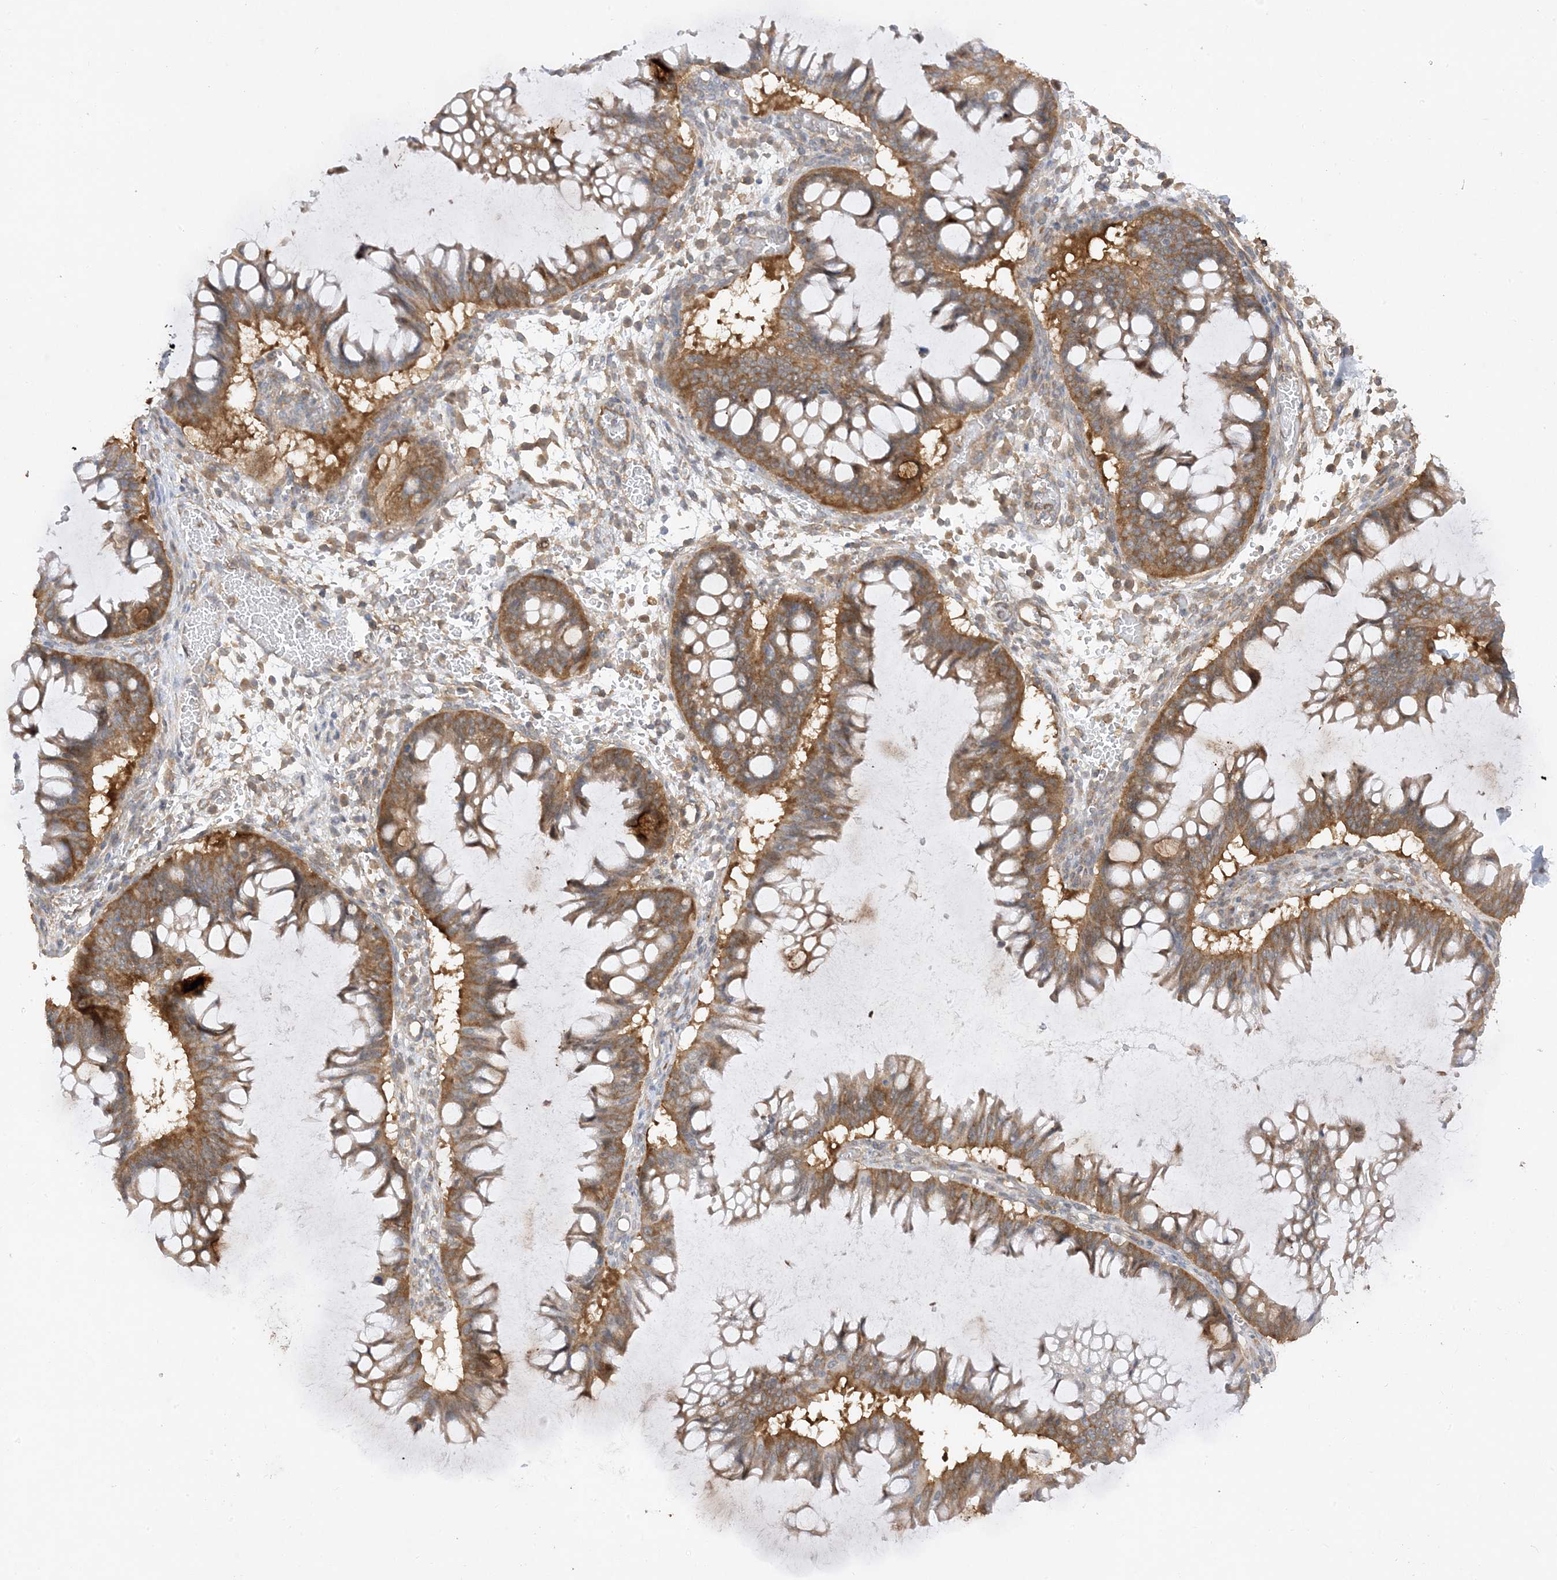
{"staining": {"intensity": "moderate", "quantity": ">75%", "location": "cytoplasmic/membranous"}, "tissue": "ovarian cancer", "cell_type": "Tumor cells", "image_type": "cancer", "snomed": [{"axis": "morphology", "description": "Cystadenocarcinoma, mucinous, NOS"}, {"axis": "topography", "description": "Ovary"}], "caption": "Brown immunohistochemical staining in human ovarian cancer (mucinous cystadenocarcinoma) demonstrates moderate cytoplasmic/membranous expression in about >75% of tumor cells.", "gene": "PHACTR2", "patient": {"sex": "female", "age": 73}}